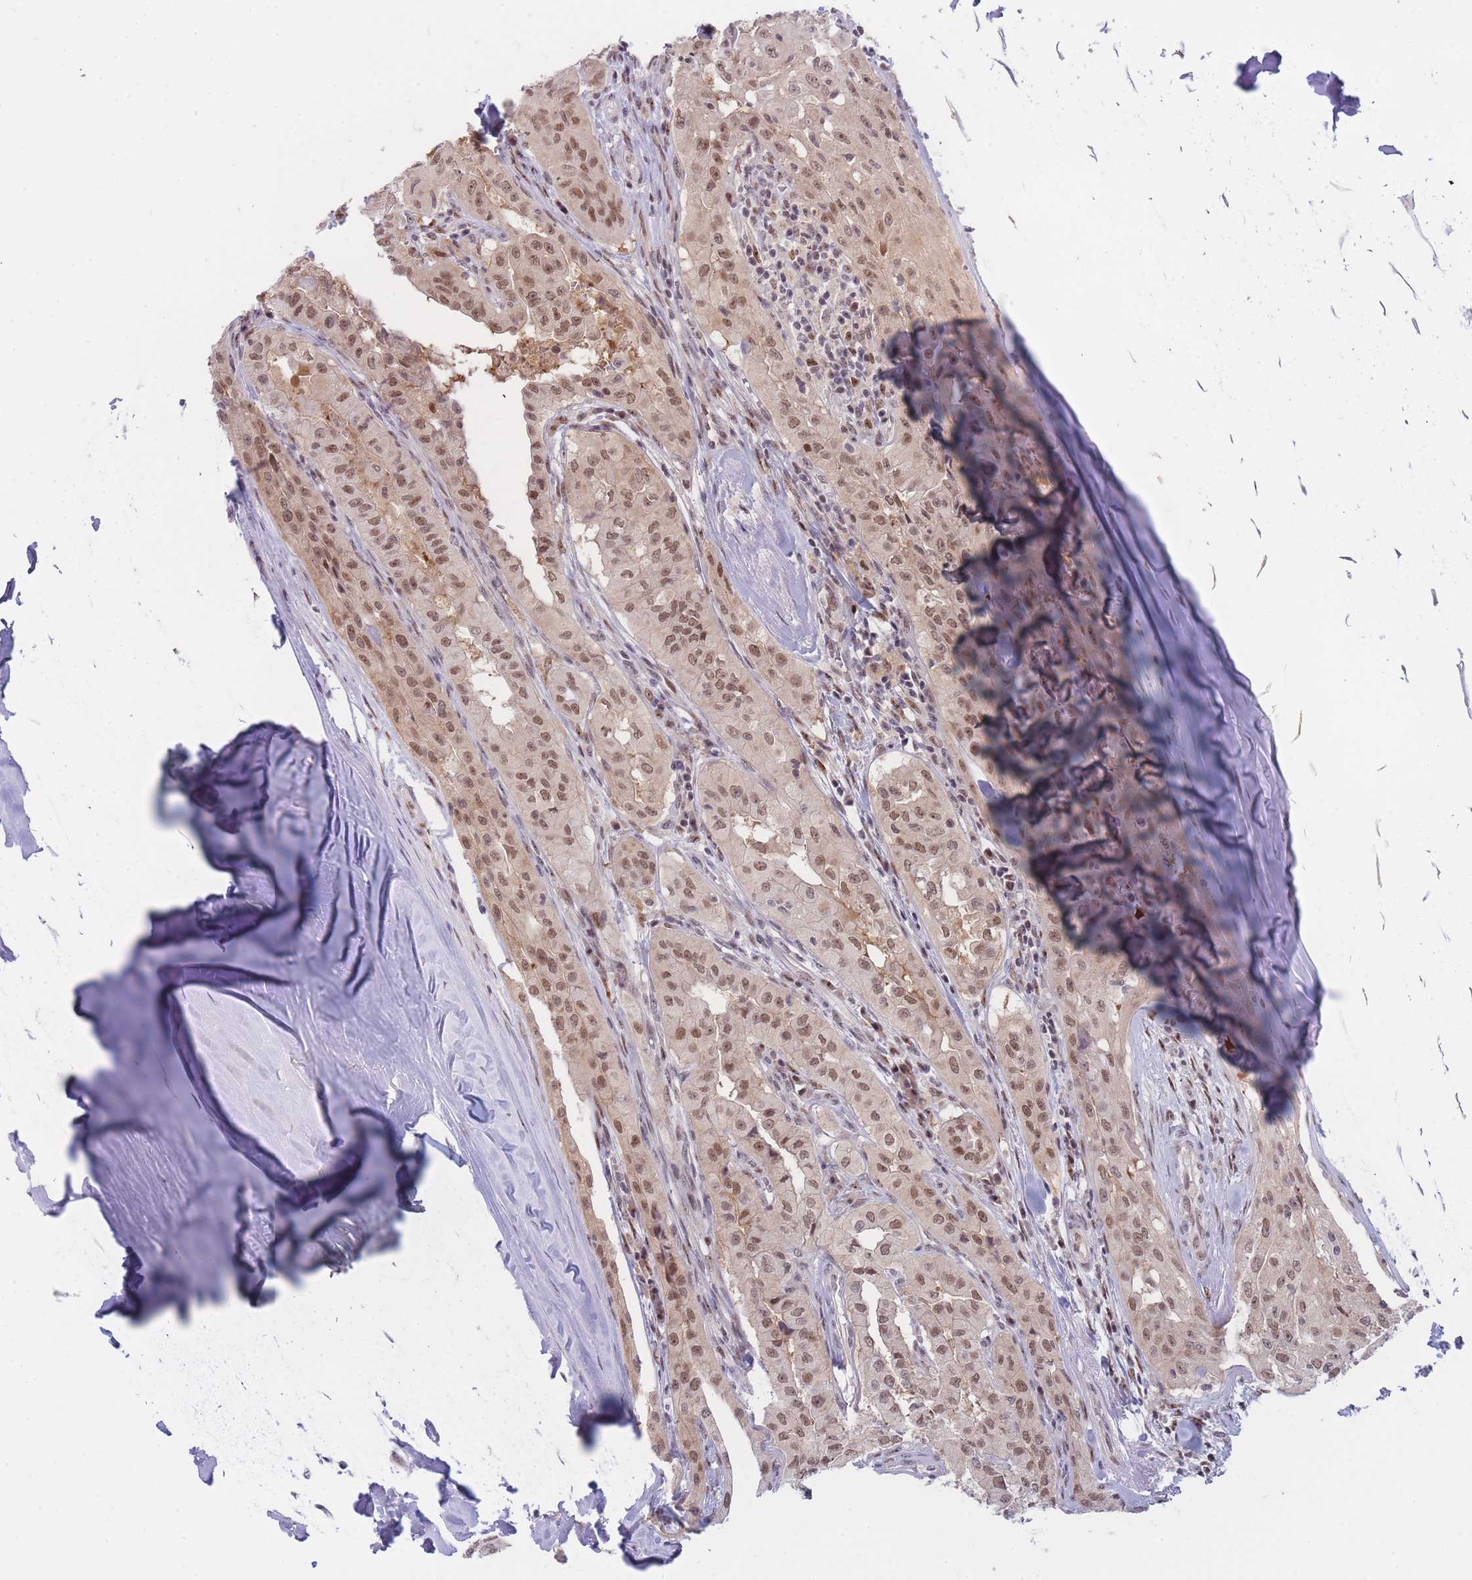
{"staining": {"intensity": "moderate", "quantity": ">75%", "location": "nuclear"}, "tissue": "thyroid cancer", "cell_type": "Tumor cells", "image_type": "cancer", "snomed": [{"axis": "morphology", "description": "Papillary adenocarcinoma, NOS"}, {"axis": "topography", "description": "Thyroid gland"}], "caption": "Thyroid cancer (papillary adenocarcinoma) tissue demonstrates moderate nuclear positivity in approximately >75% of tumor cells (DAB IHC with brightfield microscopy, high magnification).", "gene": "DEAF1", "patient": {"sex": "female", "age": 59}}